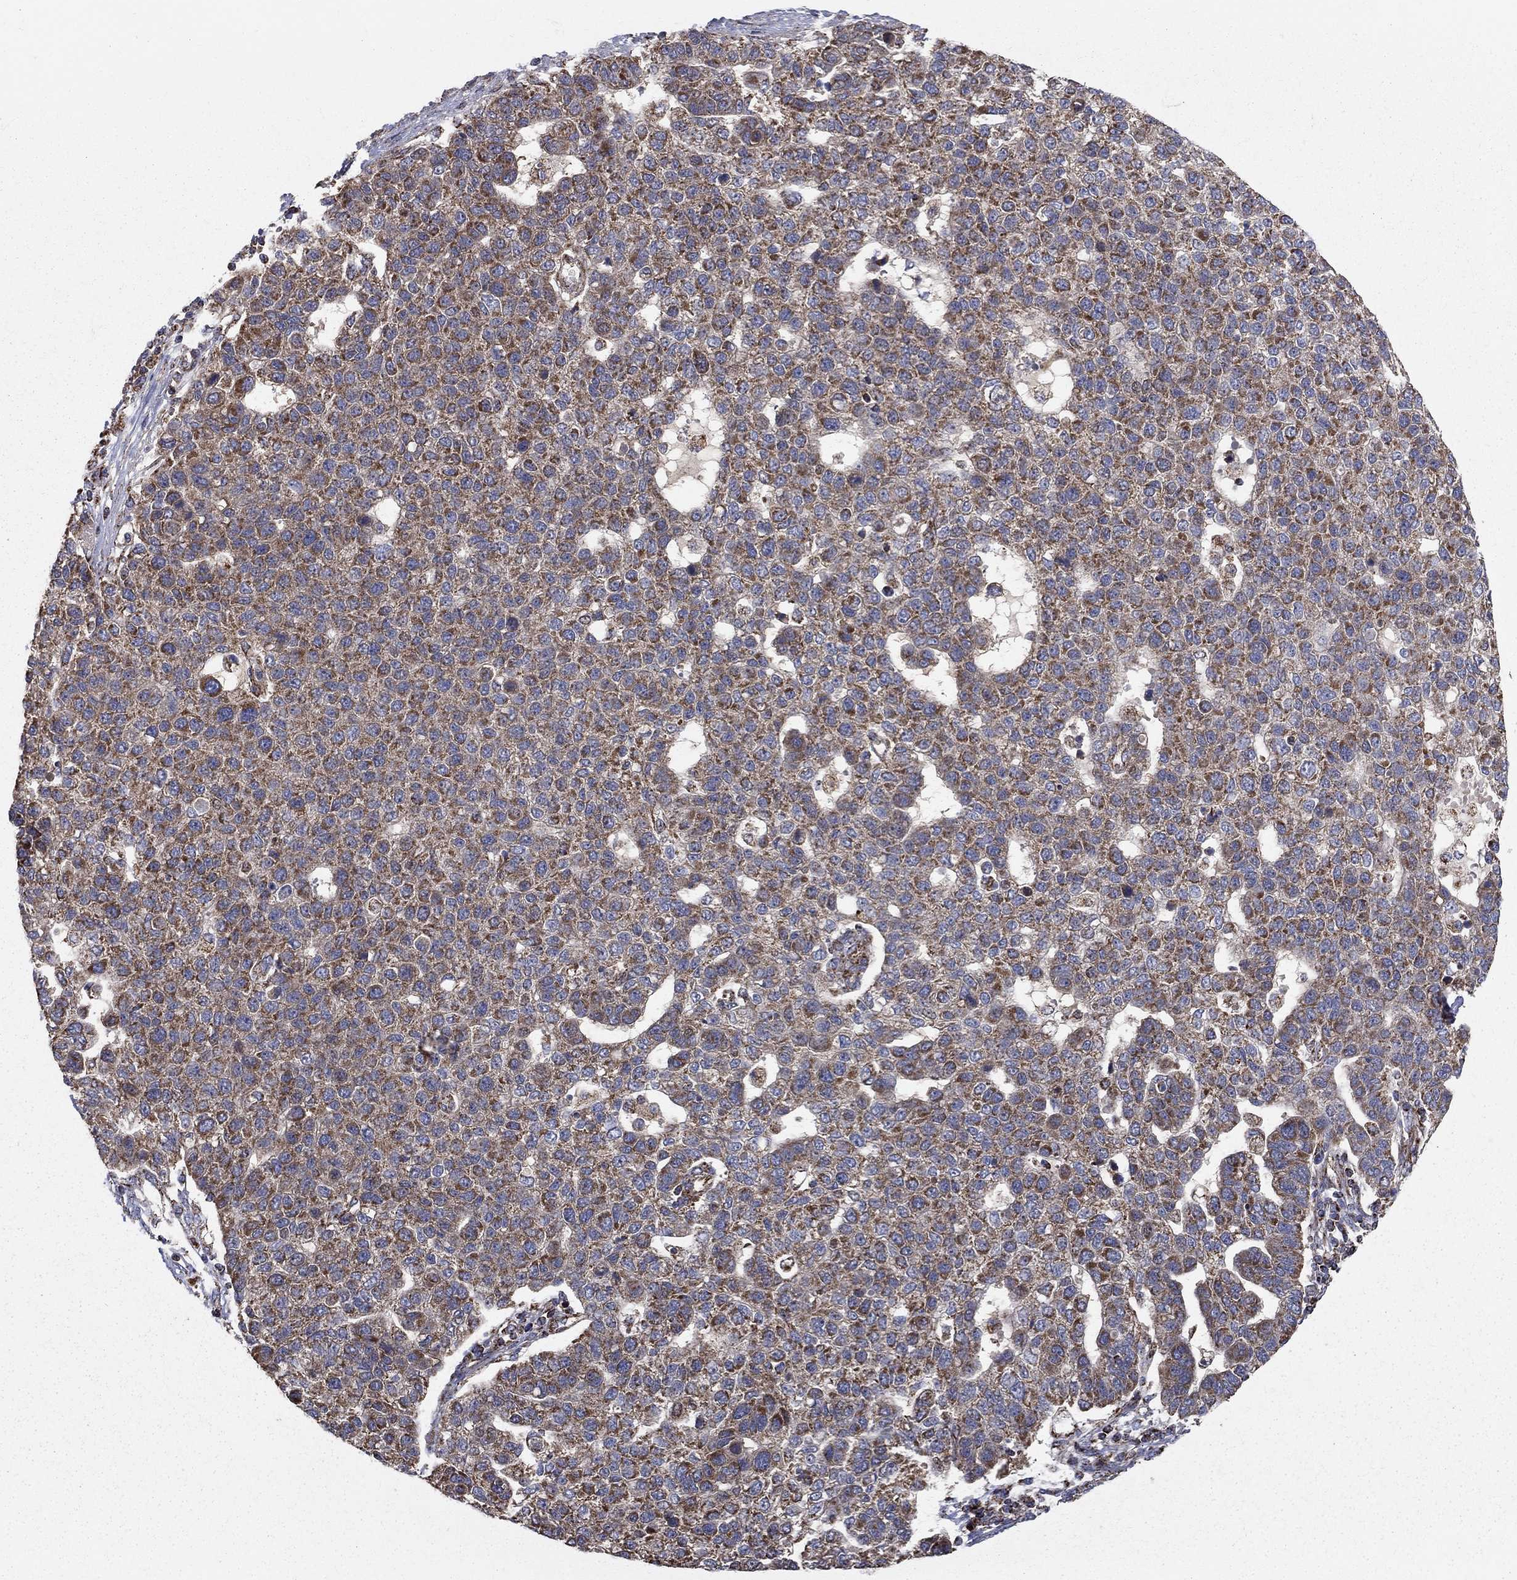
{"staining": {"intensity": "strong", "quantity": "<25%", "location": "cytoplasmic/membranous"}, "tissue": "pancreatic cancer", "cell_type": "Tumor cells", "image_type": "cancer", "snomed": [{"axis": "morphology", "description": "Adenocarcinoma, NOS"}, {"axis": "topography", "description": "Pancreas"}], "caption": "Strong cytoplasmic/membranous protein staining is appreciated in approximately <25% of tumor cells in pancreatic adenocarcinoma. Nuclei are stained in blue.", "gene": "NDUFS8", "patient": {"sex": "female", "age": 61}}